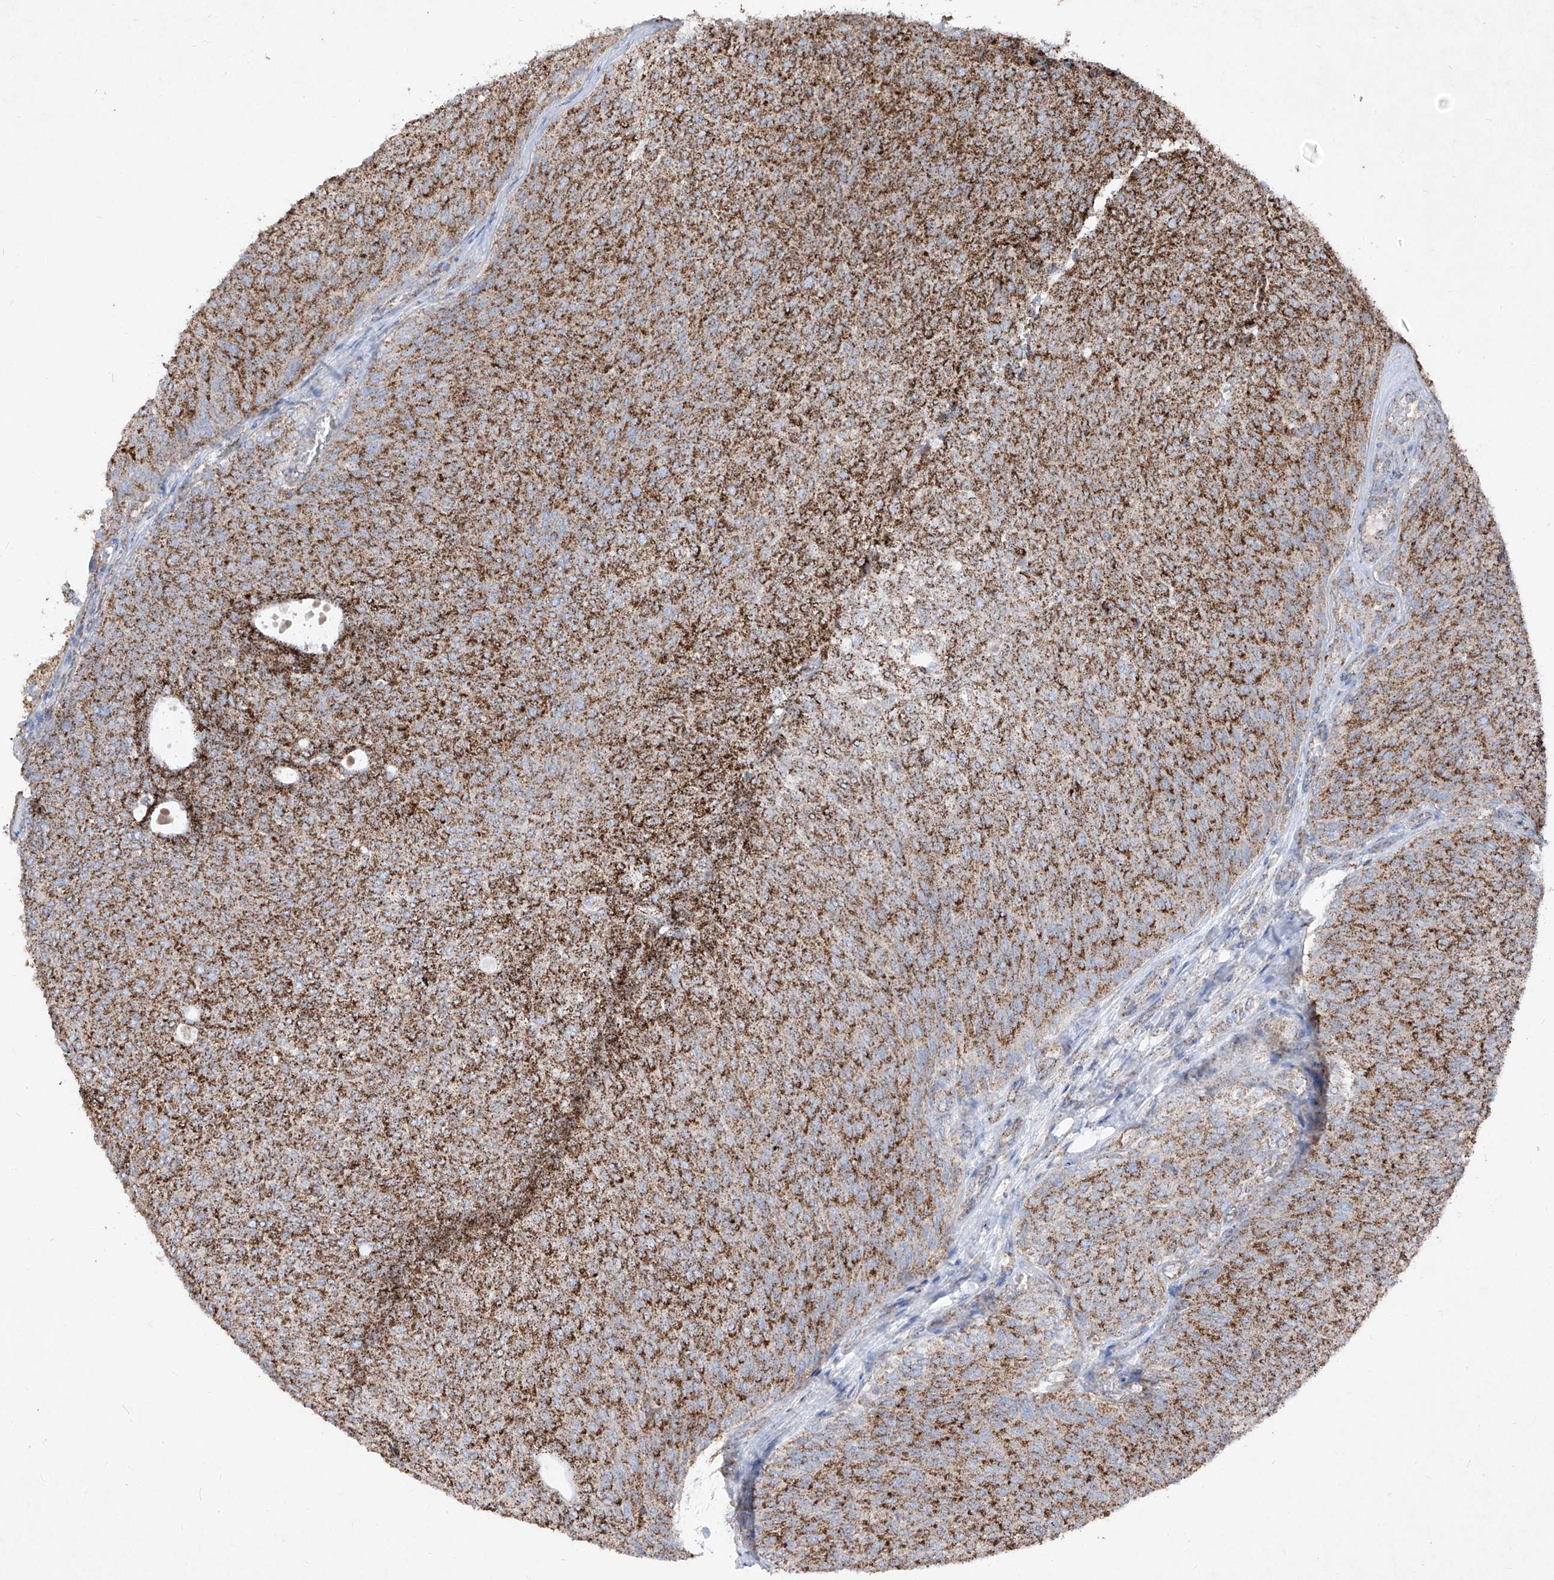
{"staining": {"intensity": "strong", "quantity": ">75%", "location": "cytoplasmic/membranous"}, "tissue": "urothelial cancer", "cell_type": "Tumor cells", "image_type": "cancer", "snomed": [{"axis": "morphology", "description": "Urothelial carcinoma, Low grade"}, {"axis": "topography", "description": "Urinary bladder"}], "caption": "Strong cytoplasmic/membranous expression for a protein is identified in about >75% of tumor cells of urothelial carcinoma (low-grade) using immunohistochemistry (IHC).", "gene": "ABCD3", "patient": {"sex": "female", "age": 79}}